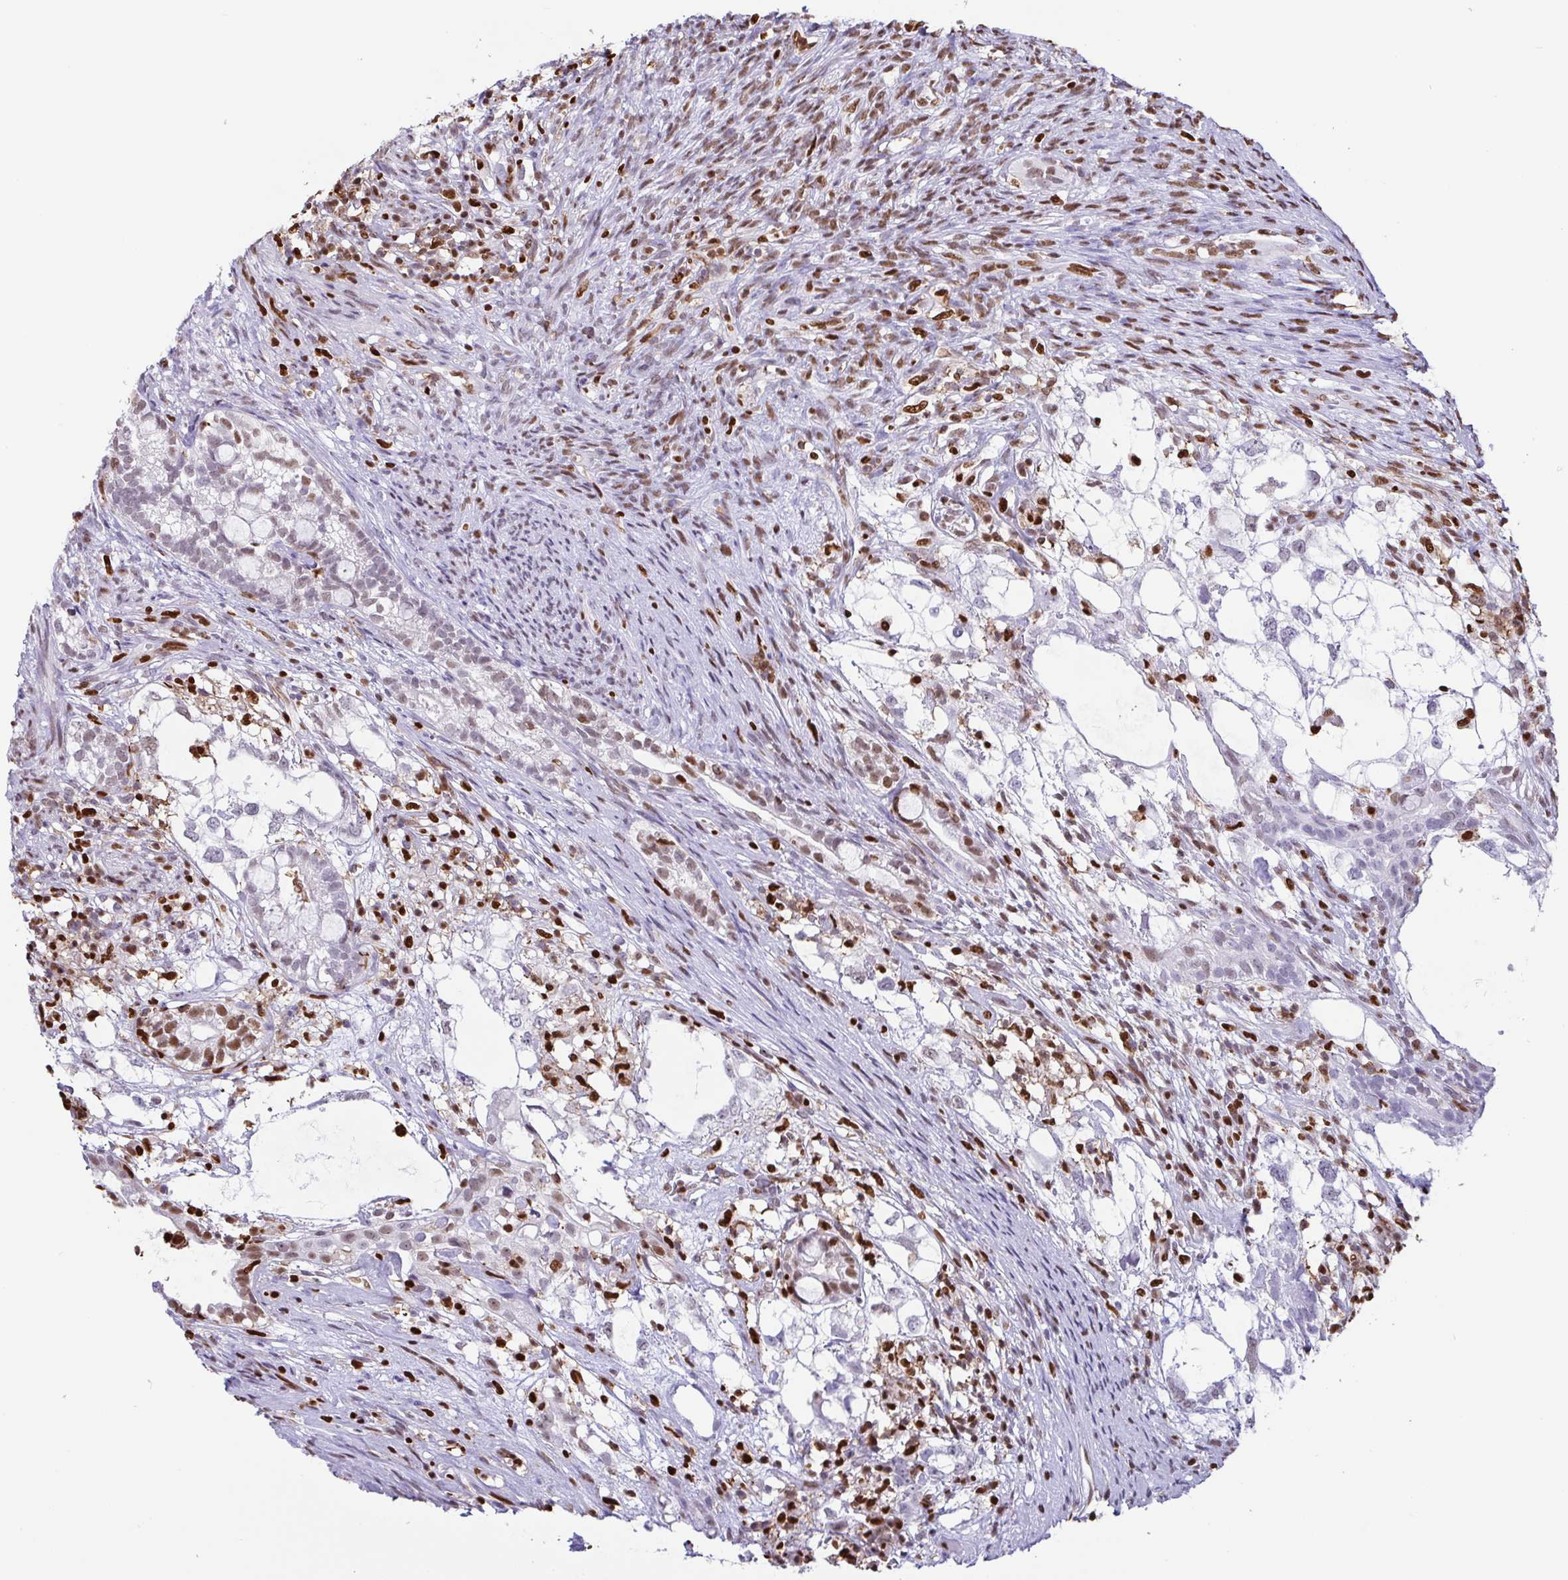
{"staining": {"intensity": "moderate", "quantity": "<25%", "location": "nuclear"}, "tissue": "testis cancer", "cell_type": "Tumor cells", "image_type": "cancer", "snomed": [{"axis": "morphology", "description": "Seminoma, NOS"}, {"axis": "morphology", "description": "Carcinoma, Embryonal, NOS"}, {"axis": "topography", "description": "Testis"}], "caption": "Protein expression analysis of seminoma (testis) shows moderate nuclear positivity in about <25% of tumor cells. (Stains: DAB (3,3'-diaminobenzidine) in brown, nuclei in blue, Microscopy: brightfield microscopy at high magnification).", "gene": "BTBD10", "patient": {"sex": "male", "age": 41}}